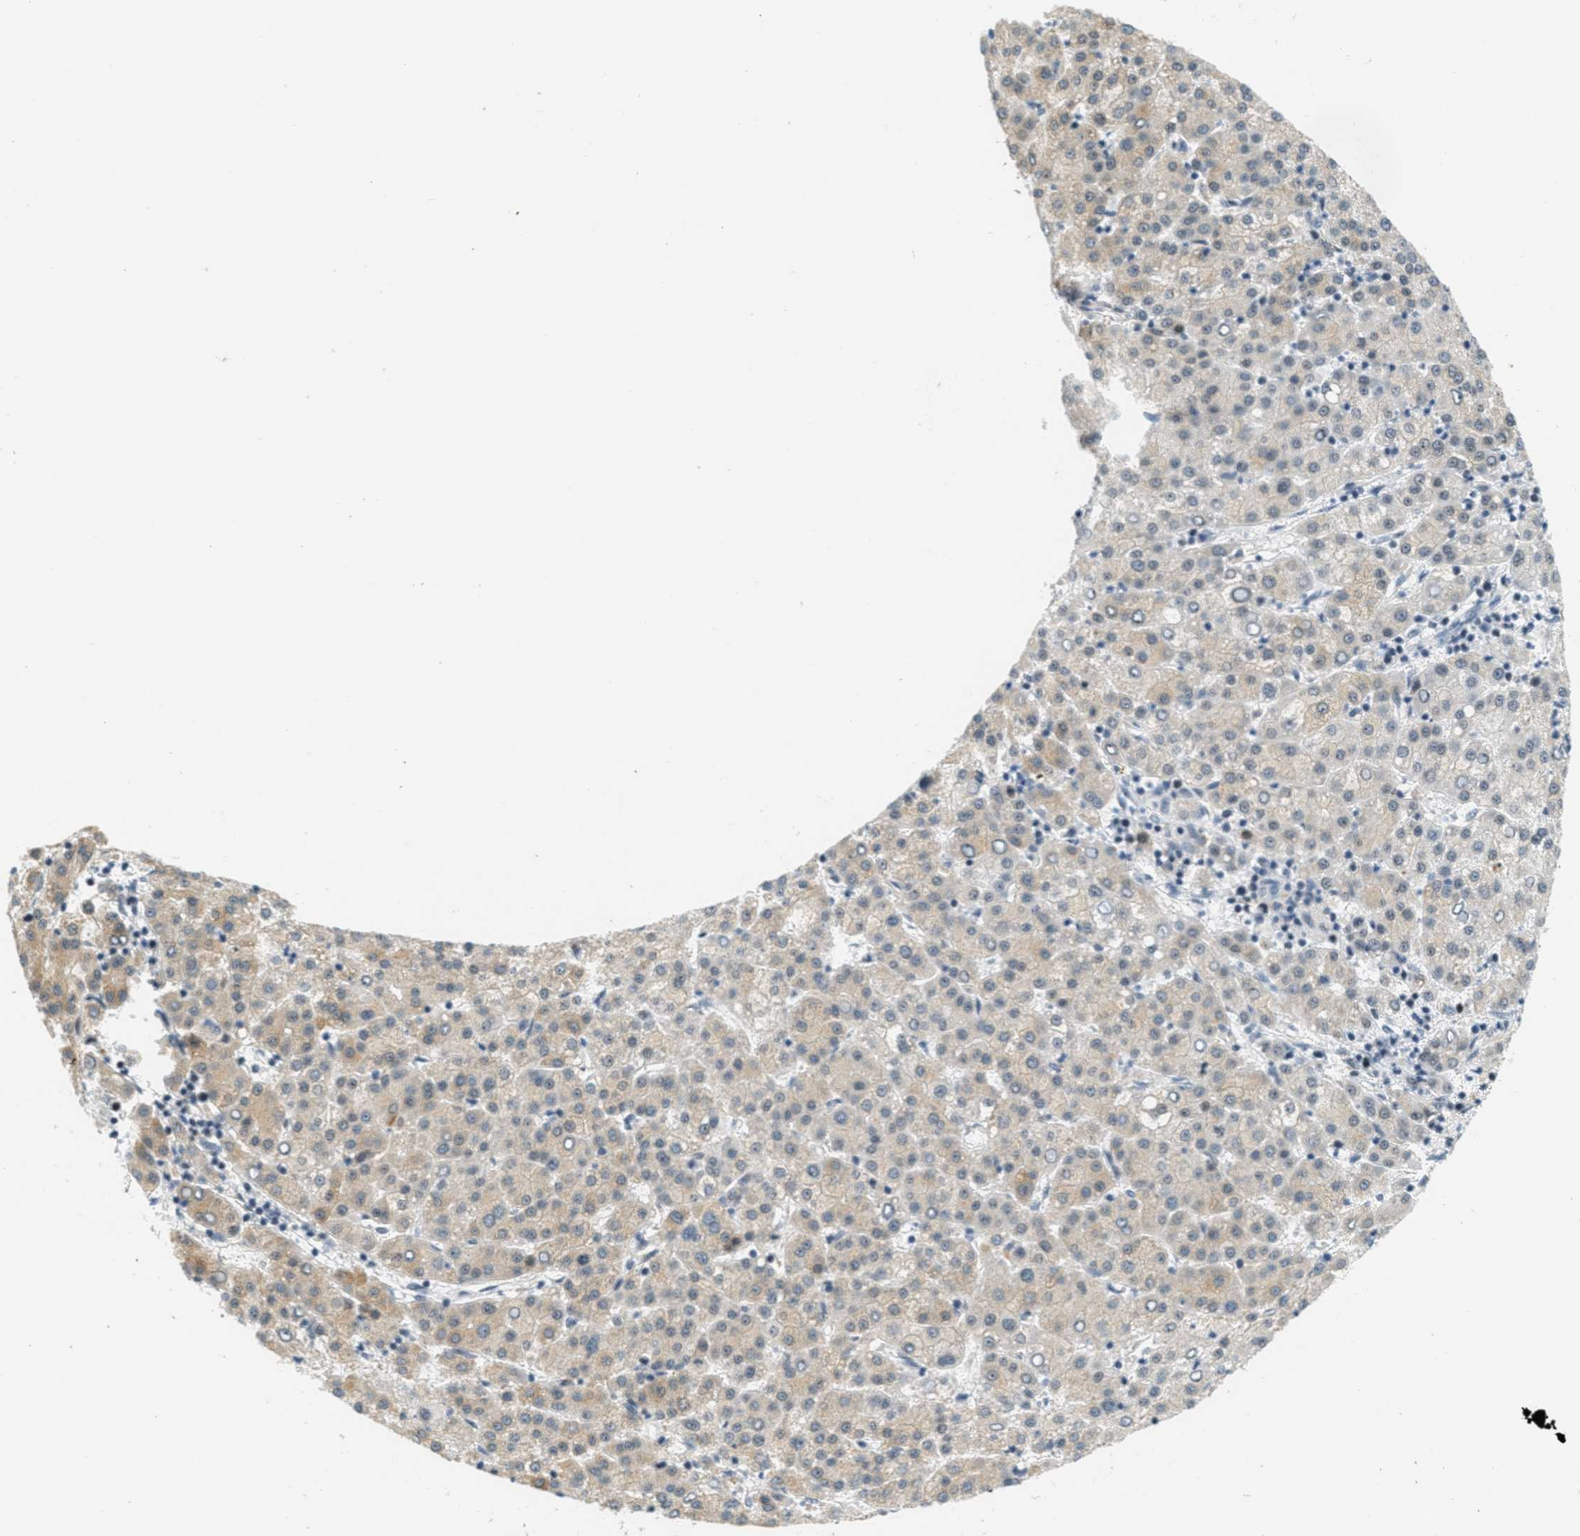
{"staining": {"intensity": "weak", "quantity": ">75%", "location": "cytoplasmic/membranous"}, "tissue": "liver cancer", "cell_type": "Tumor cells", "image_type": "cancer", "snomed": [{"axis": "morphology", "description": "Carcinoma, Hepatocellular, NOS"}, {"axis": "topography", "description": "Liver"}], "caption": "Liver hepatocellular carcinoma tissue reveals weak cytoplasmic/membranous staining in about >75% of tumor cells", "gene": "DDX47", "patient": {"sex": "female", "age": 58}}